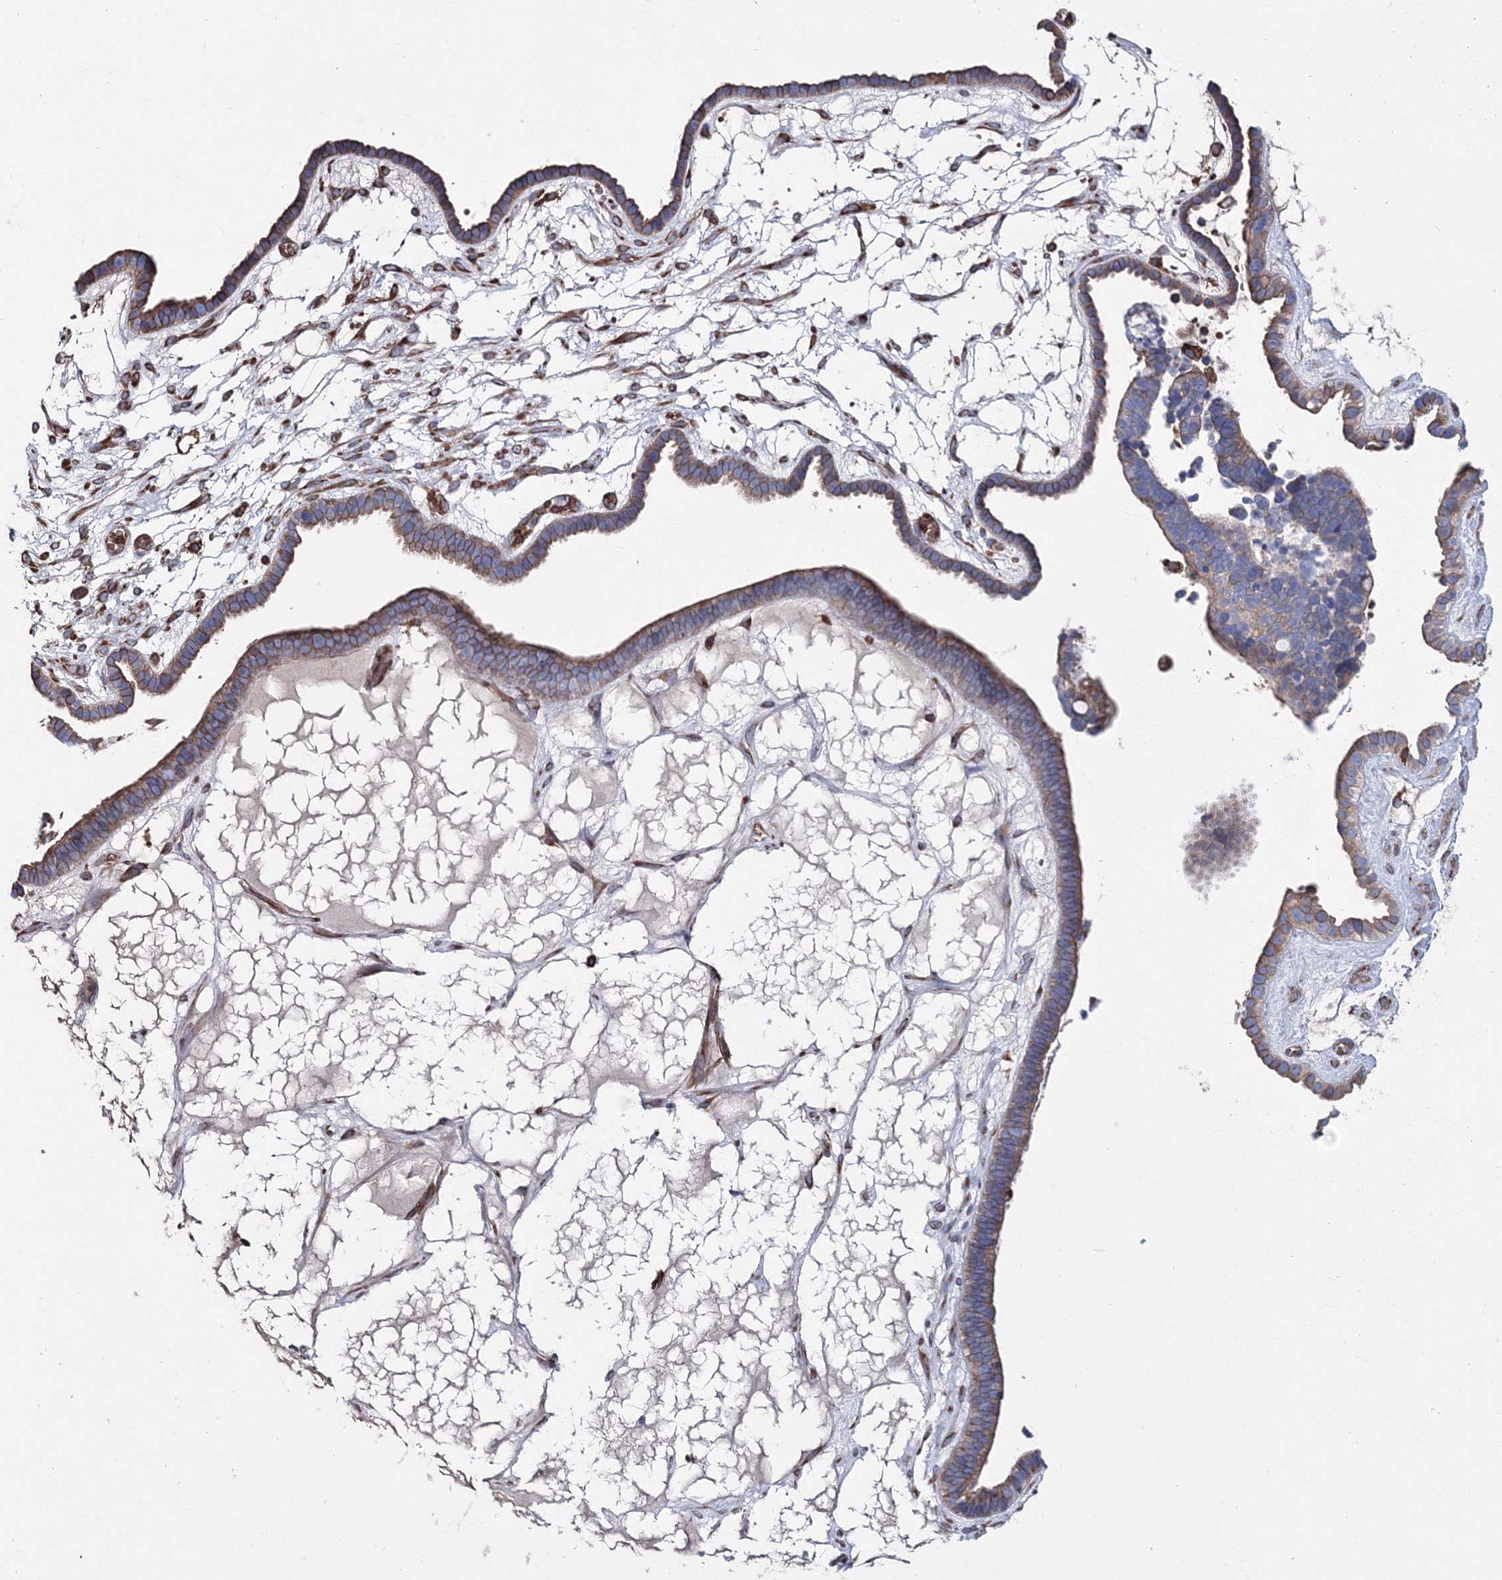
{"staining": {"intensity": "weak", "quantity": ">75%", "location": "cytoplasmic/membranous"}, "tissue": "ovarian cancer", "cell_type": "Tumor cells", "image_type": "cancer", "snomed": [{"axis": "morphology", "description": "Cystadenocarcinoma, serous, NOS"}, {"axis": "topography", "description": "Ovary"}], "caption": "Approximately >75% of tumor cells in human ovarian cancer (serous cystadenocarcinoma) show weak cytoplasmic/membranous protein positivity as visualized by brown immunohistochemical staining.", "gene": "VPS8", "patient": {"sex": "female", "age": 56}}